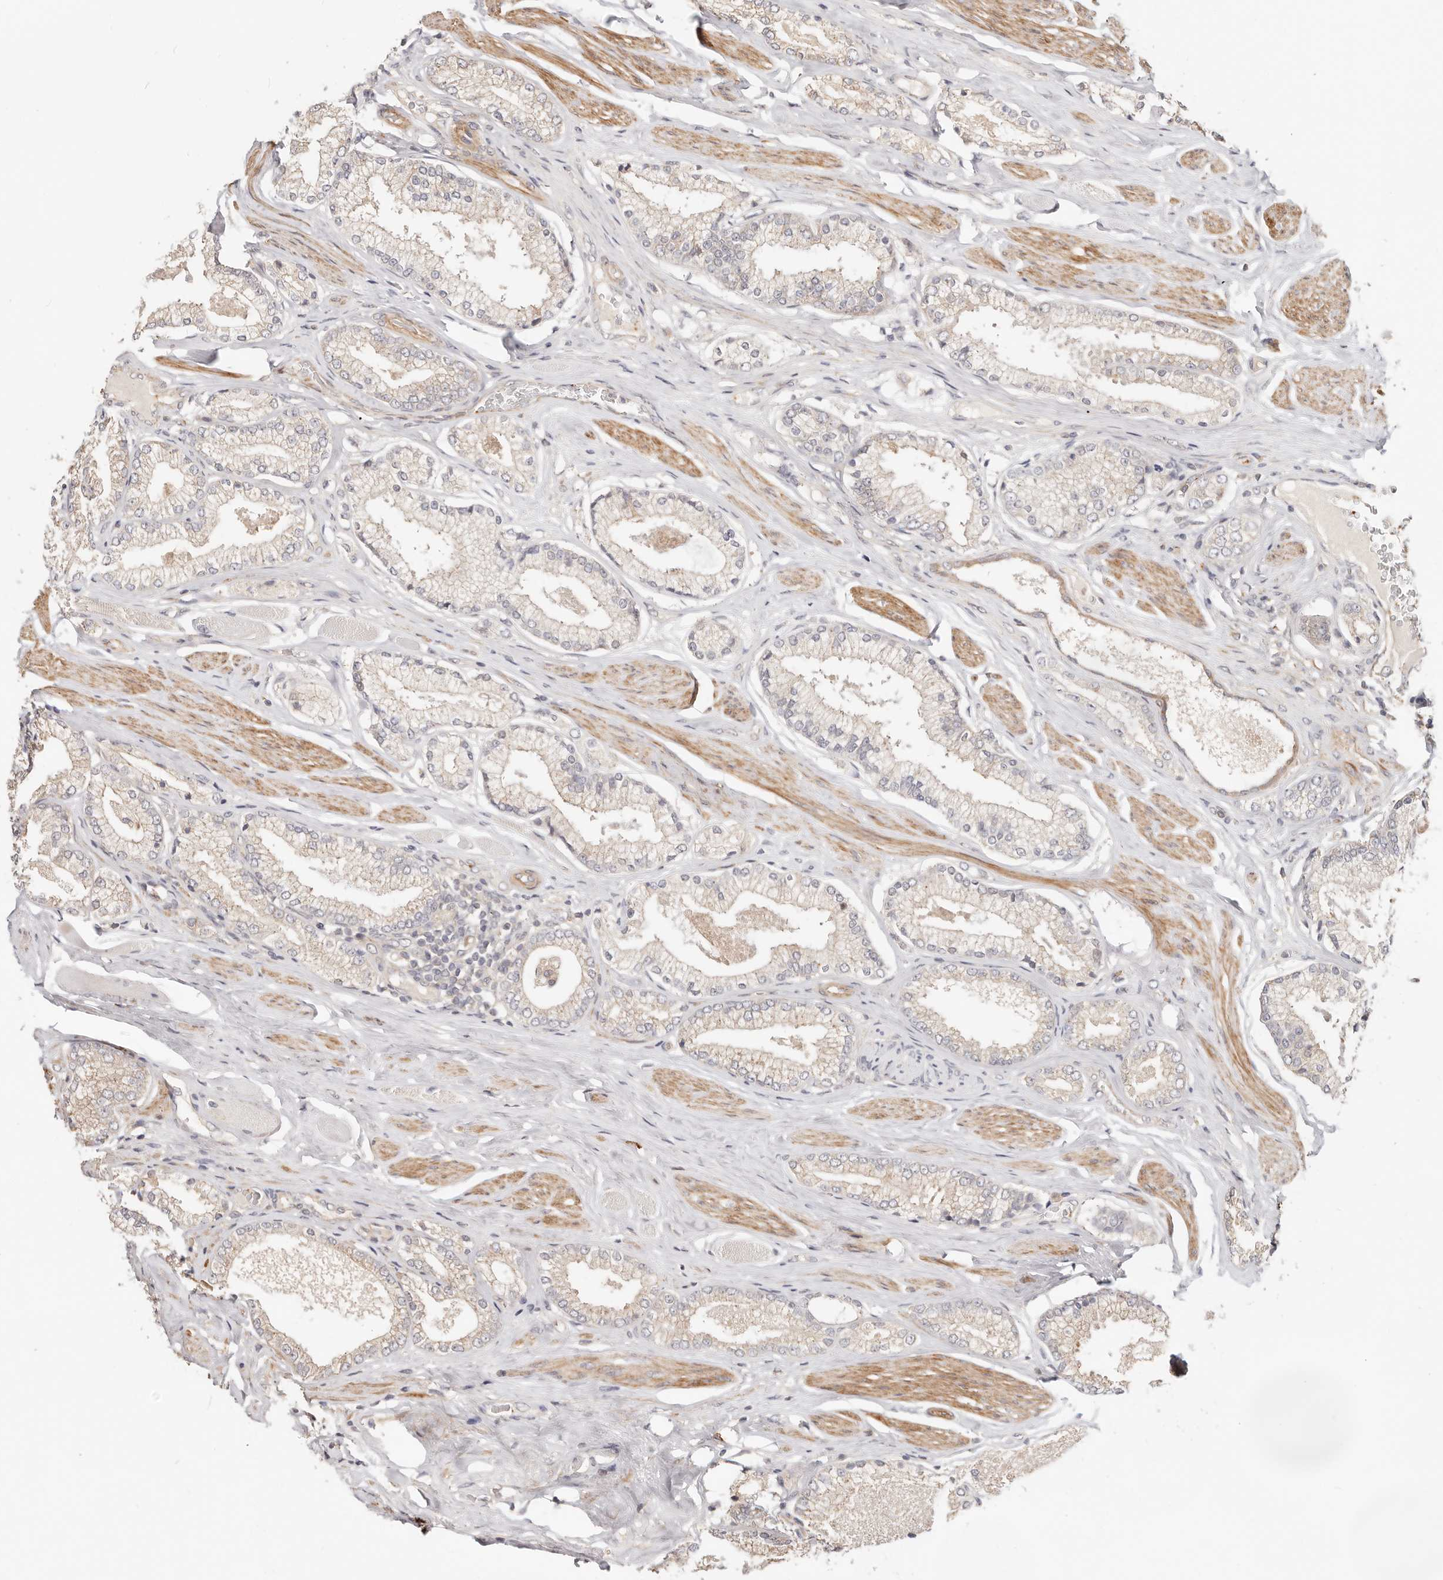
{"staining": {"intensity": "weak", "quantity": "<25%", "location": "cytoplasmic/membranous"}, "tissue": "prostate cancer", "cell_type": "Tumor cells", "image_type": "cancer", "snomed": [{"axis": "morphology", "description": "Adenocarcinoma, Low grade"}, {"axis": "topography", "description": "Prostate"}], "caption": "An immunohistochemistry (IHC) histopathology image of prostate adenocarcinoma (low-grade) is shown. There is no staining in tumor cells of prostate adenocarcinoma (low-grade).", "gene": "ZRANB1", "patient": {"sex": "male", "age": 71}}